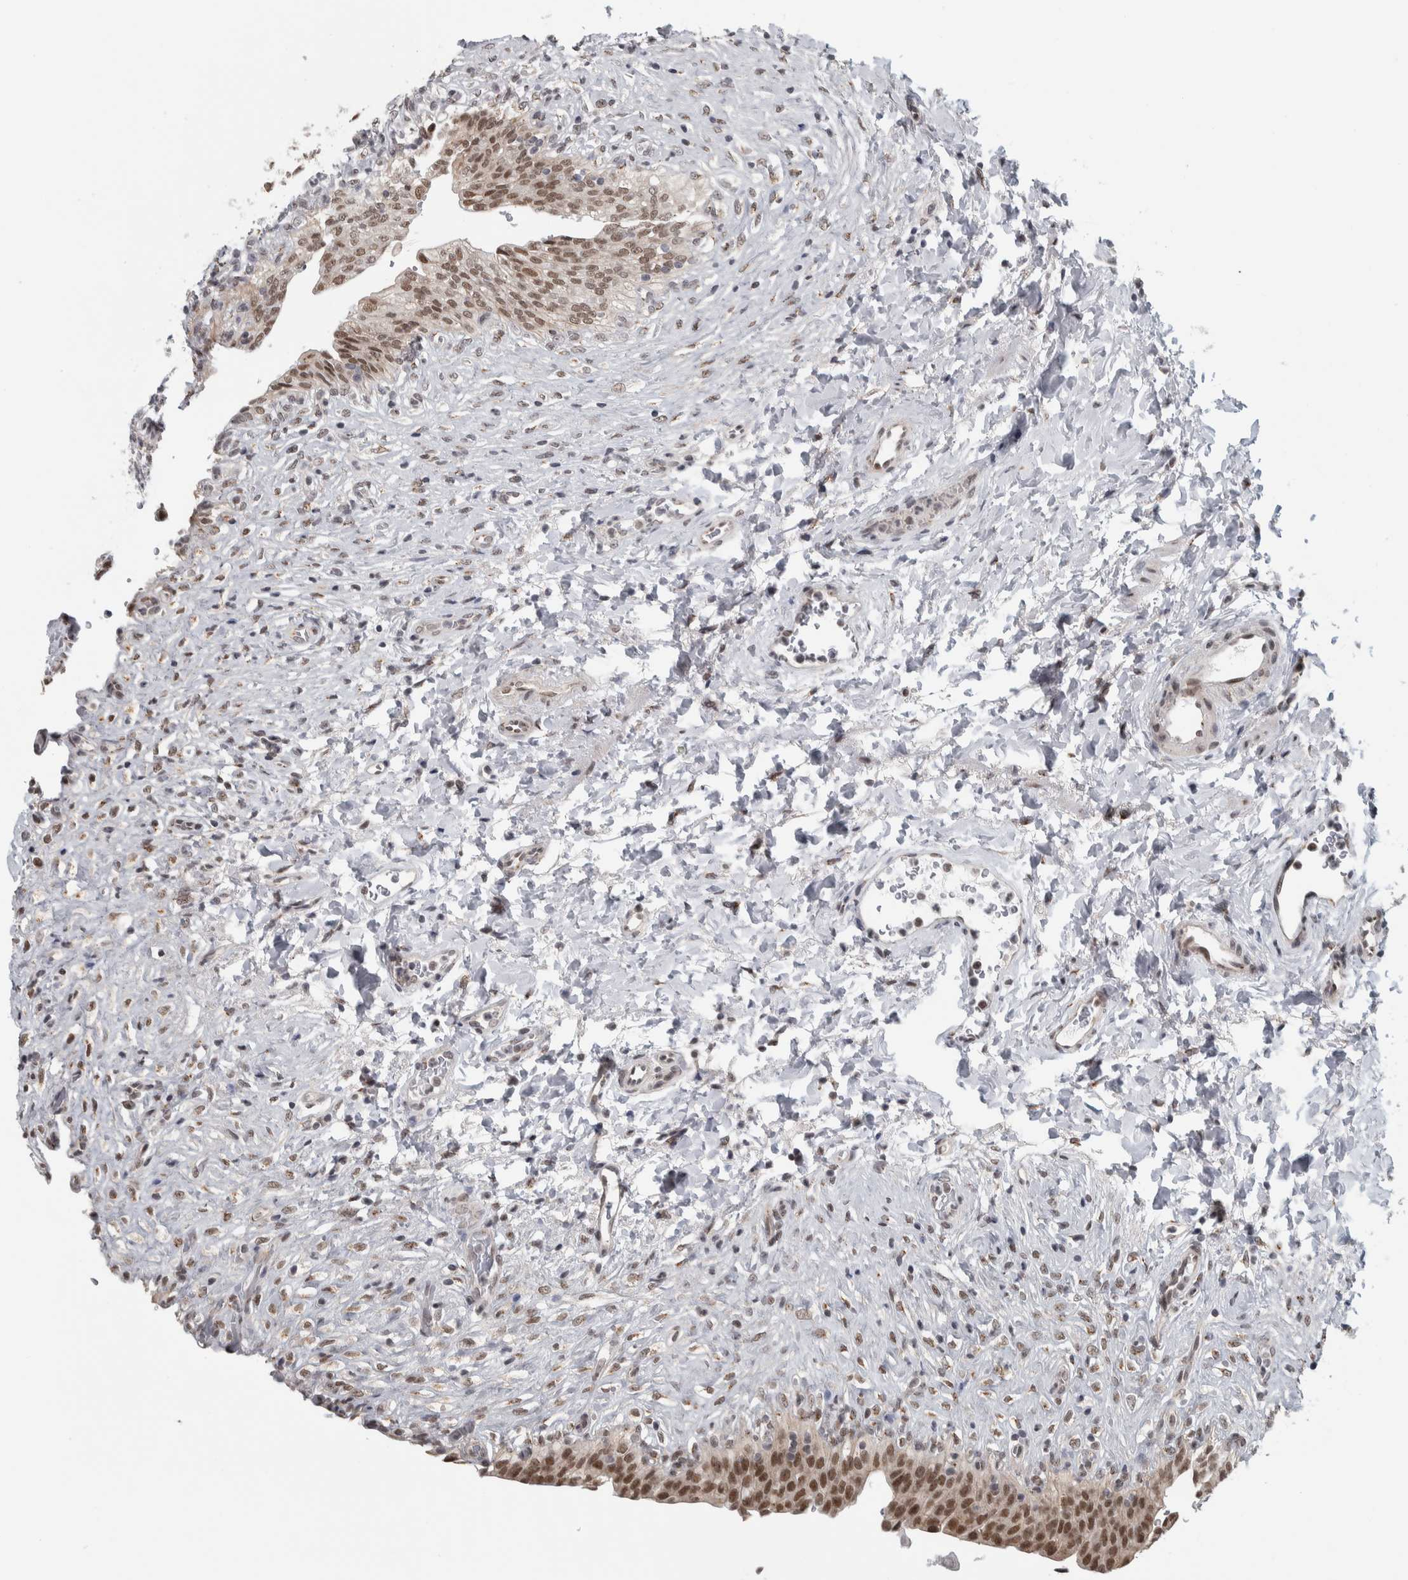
{"staining": {"intensity": "moderate", "quantity": ">75%", "location": "cytoplasmic/membranous,nuclear"}, "tissue": "urinary bladder", "cell_type": "Urothelial cells", "image_type": "normal", "snomed": [{"axis": "morphology", "description": "Urothelial carcinoma, High grade"}, {"axis": "topography", "description": "Urinary bladder"}], "caption": "Moderate cytoplasmic/membranous,nuclear protein positivity is appreciated in about >75% of urothelial cells in urinary bladder.", "gene": "ZMYND8", "patient": {"sex": "male", "age": 46}}